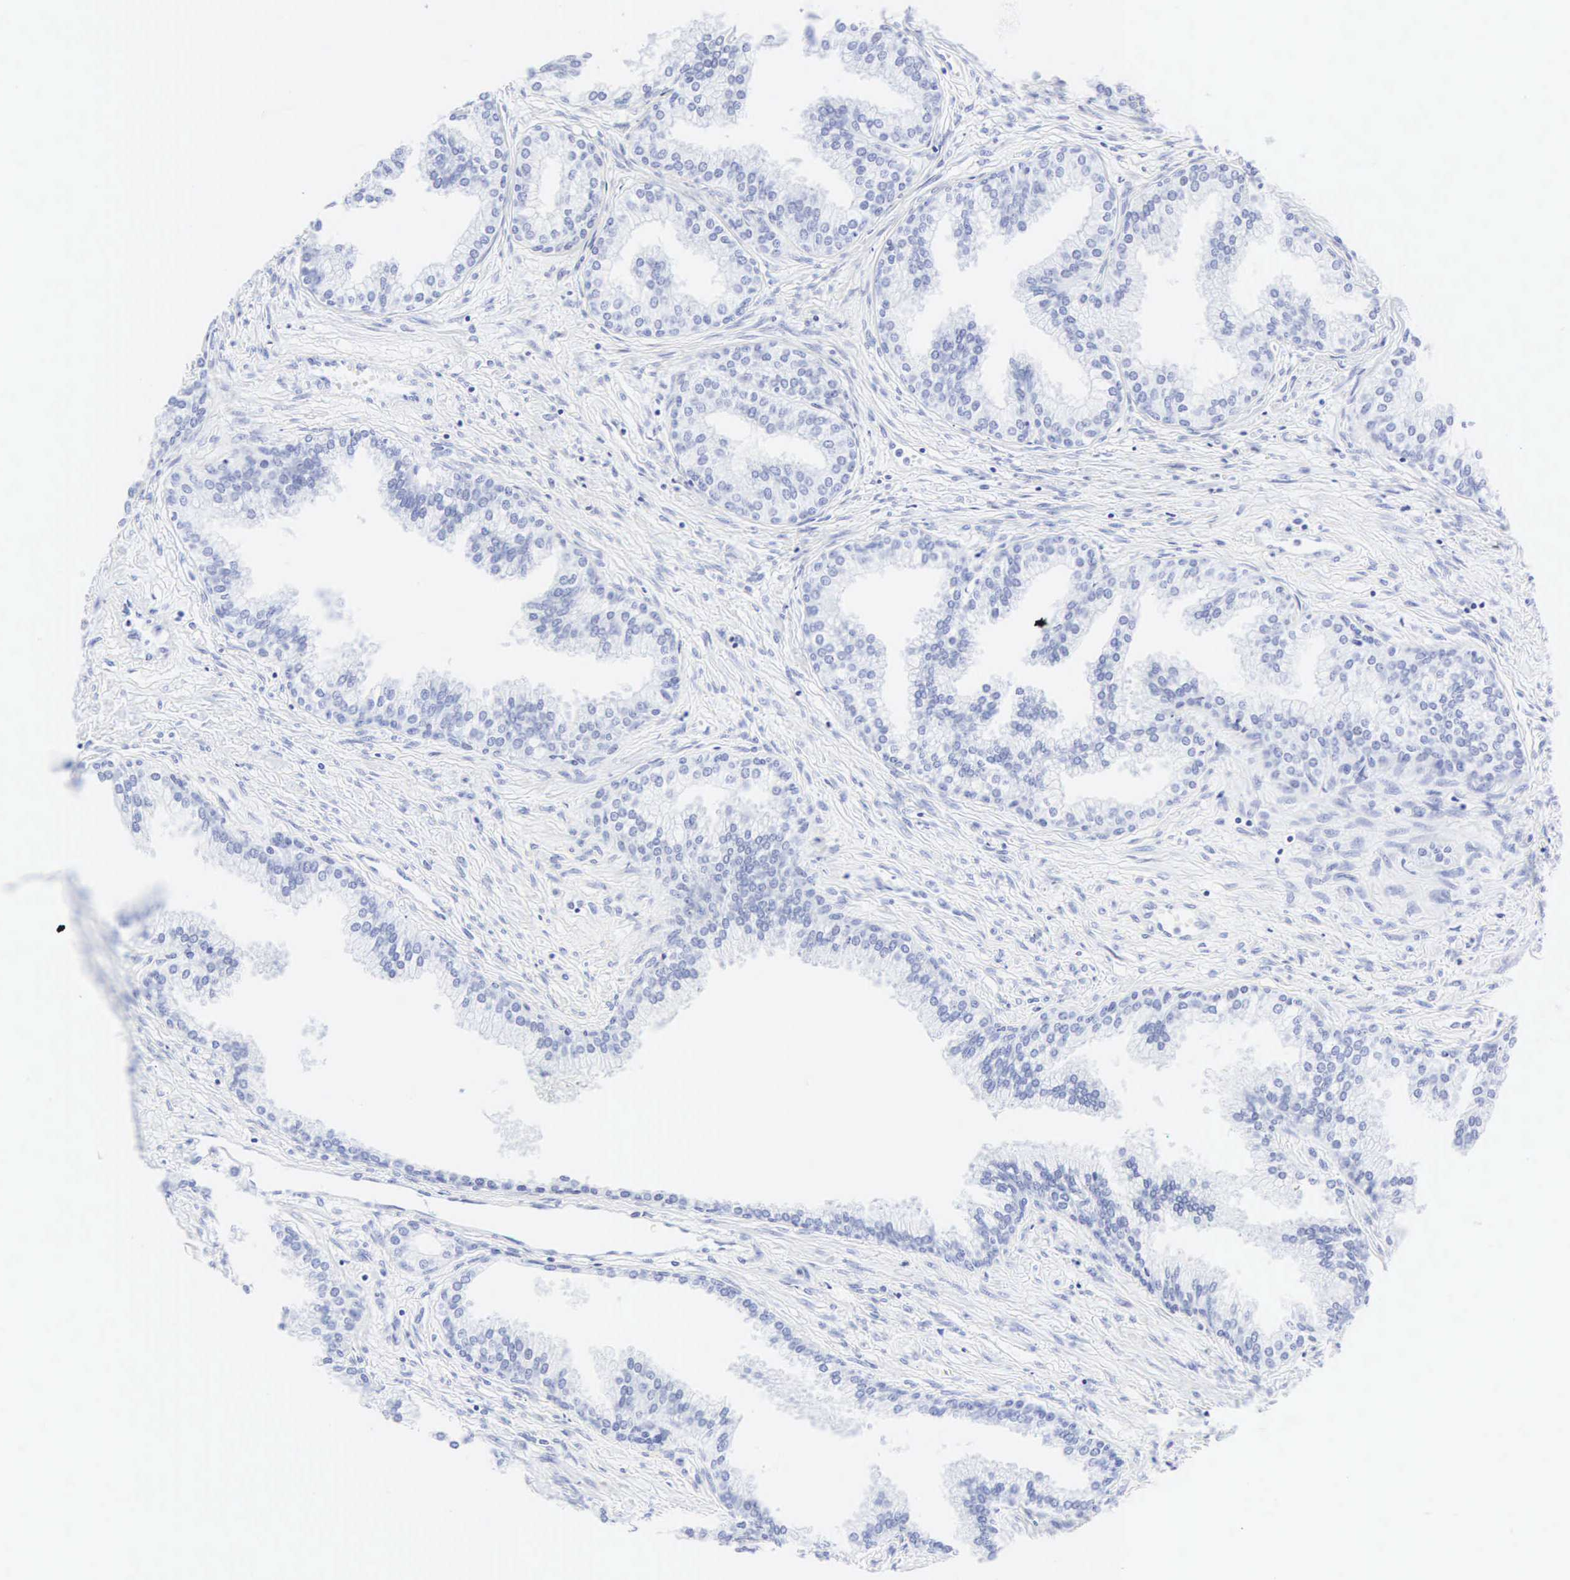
{"staining": {"intensity": "negative", "quantity": "none", "location": "none"}, "tissue": "prostate", "cell_type": "Glandular cells", "image_type": "normal", "snomed": [{"axis": "morphology", "description": "Normal tissue, NOS"}, {"axis": "topography", "description": "Prostate"}], "caption": "A photomicrograph of prostate stained for a protein displays no brown staining in glandular cells. The staining is performed using DAB brown chromogen with nuclei counter-stained in using hematoxylin.", "gene": "CGB3", "patient": {"sex": "male", "age": 68}}